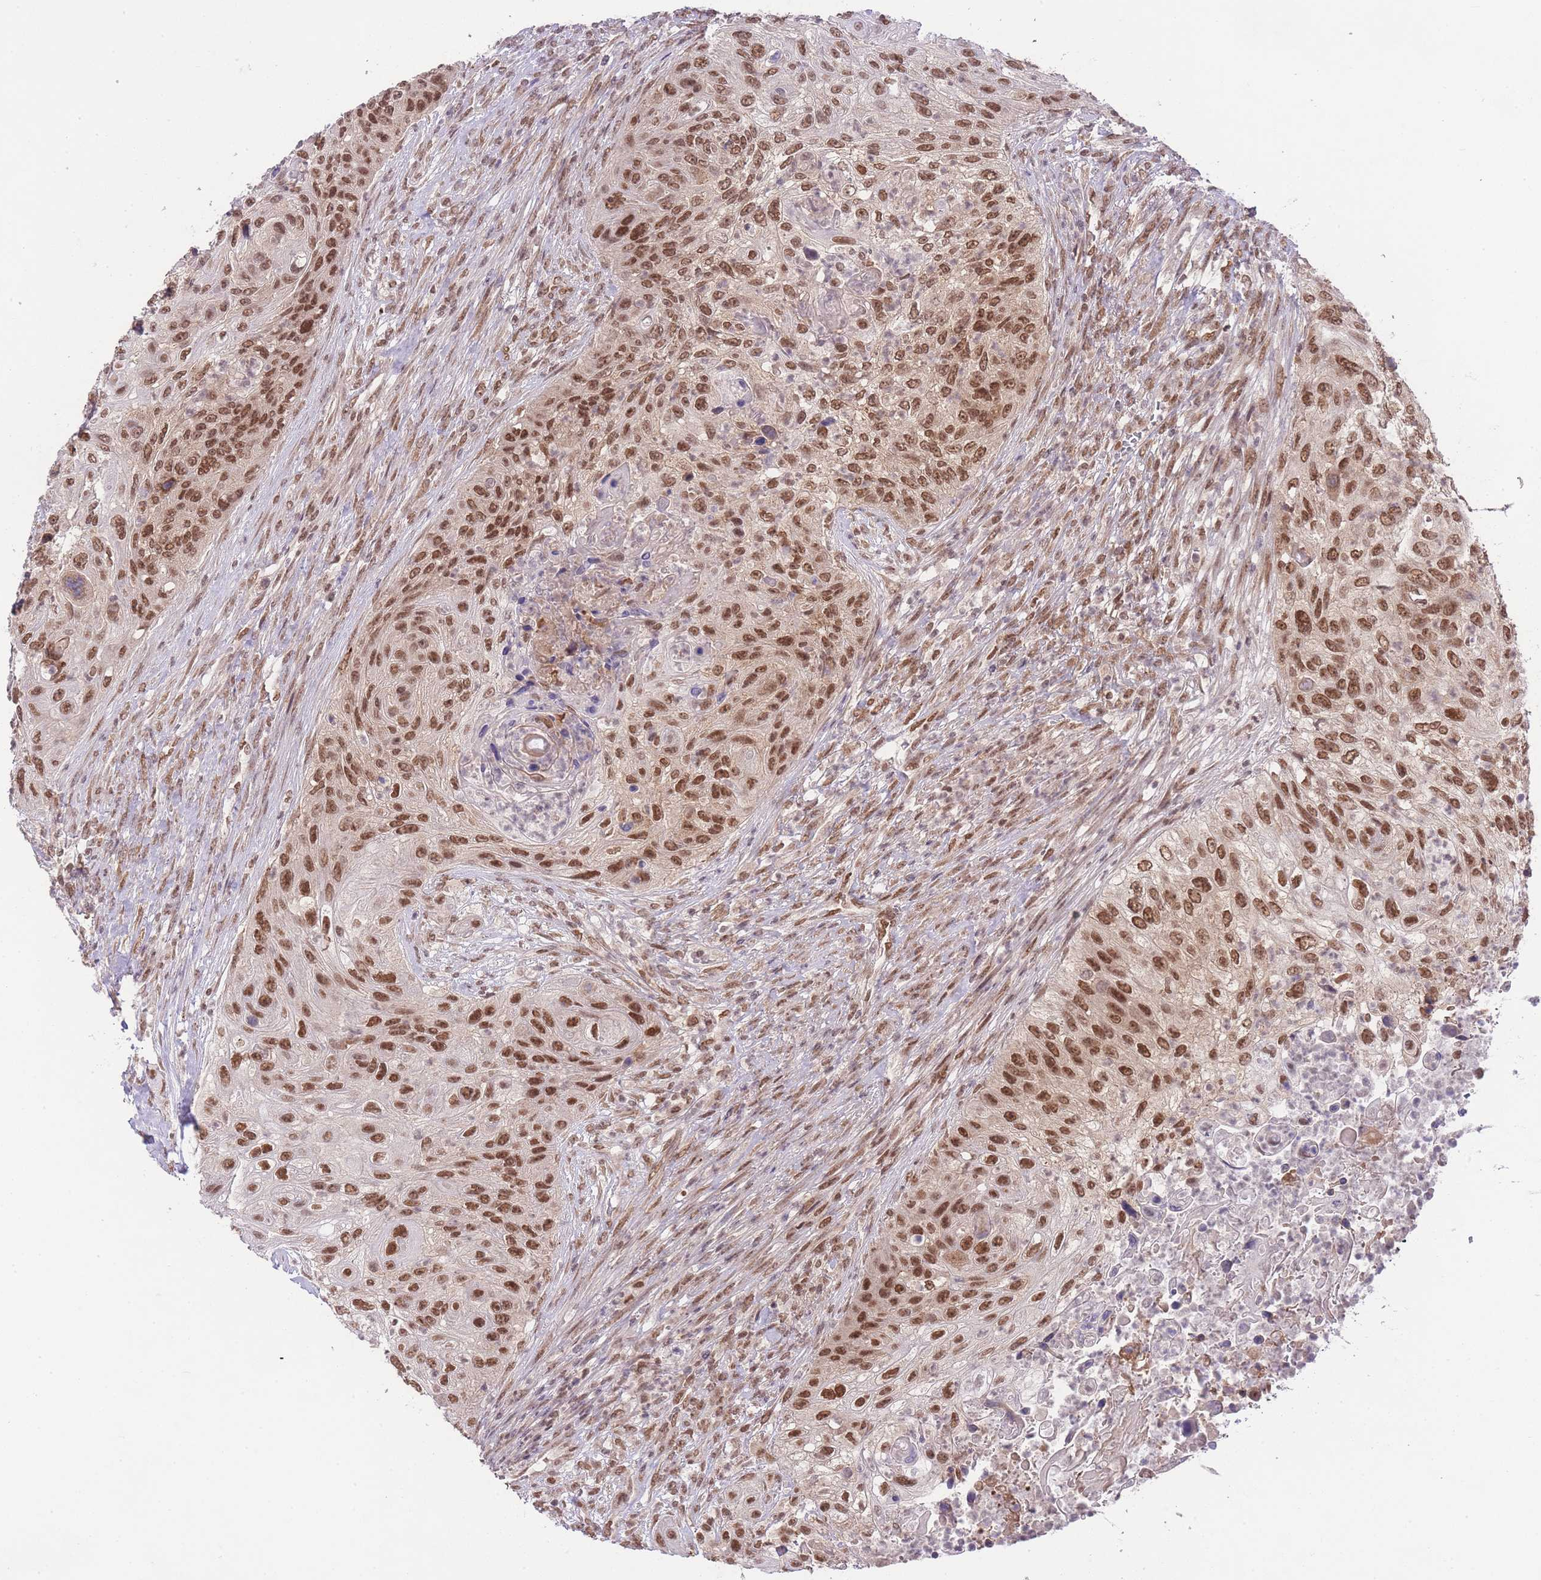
{"staining": {"intensity": "moderate", "quantity": ">75%", "location": "nuclear"}, "tissue": "urothelial cancer", "cell_type": "Tumor cells", "image_type": "cancer", "snomed": [{"axis": "morphology", "description": "Urothelial carcinoma, High grade"}, {"axis": "topography", "description": "Urinary bladder"}], "caption": "Brown immunohistochemical staining in human urothelial cancer exhibits moderate nuclear staining in about >75% of tumor cells.", "gene": "TMED3", "patient": {"sex": "female", "age": 60}}